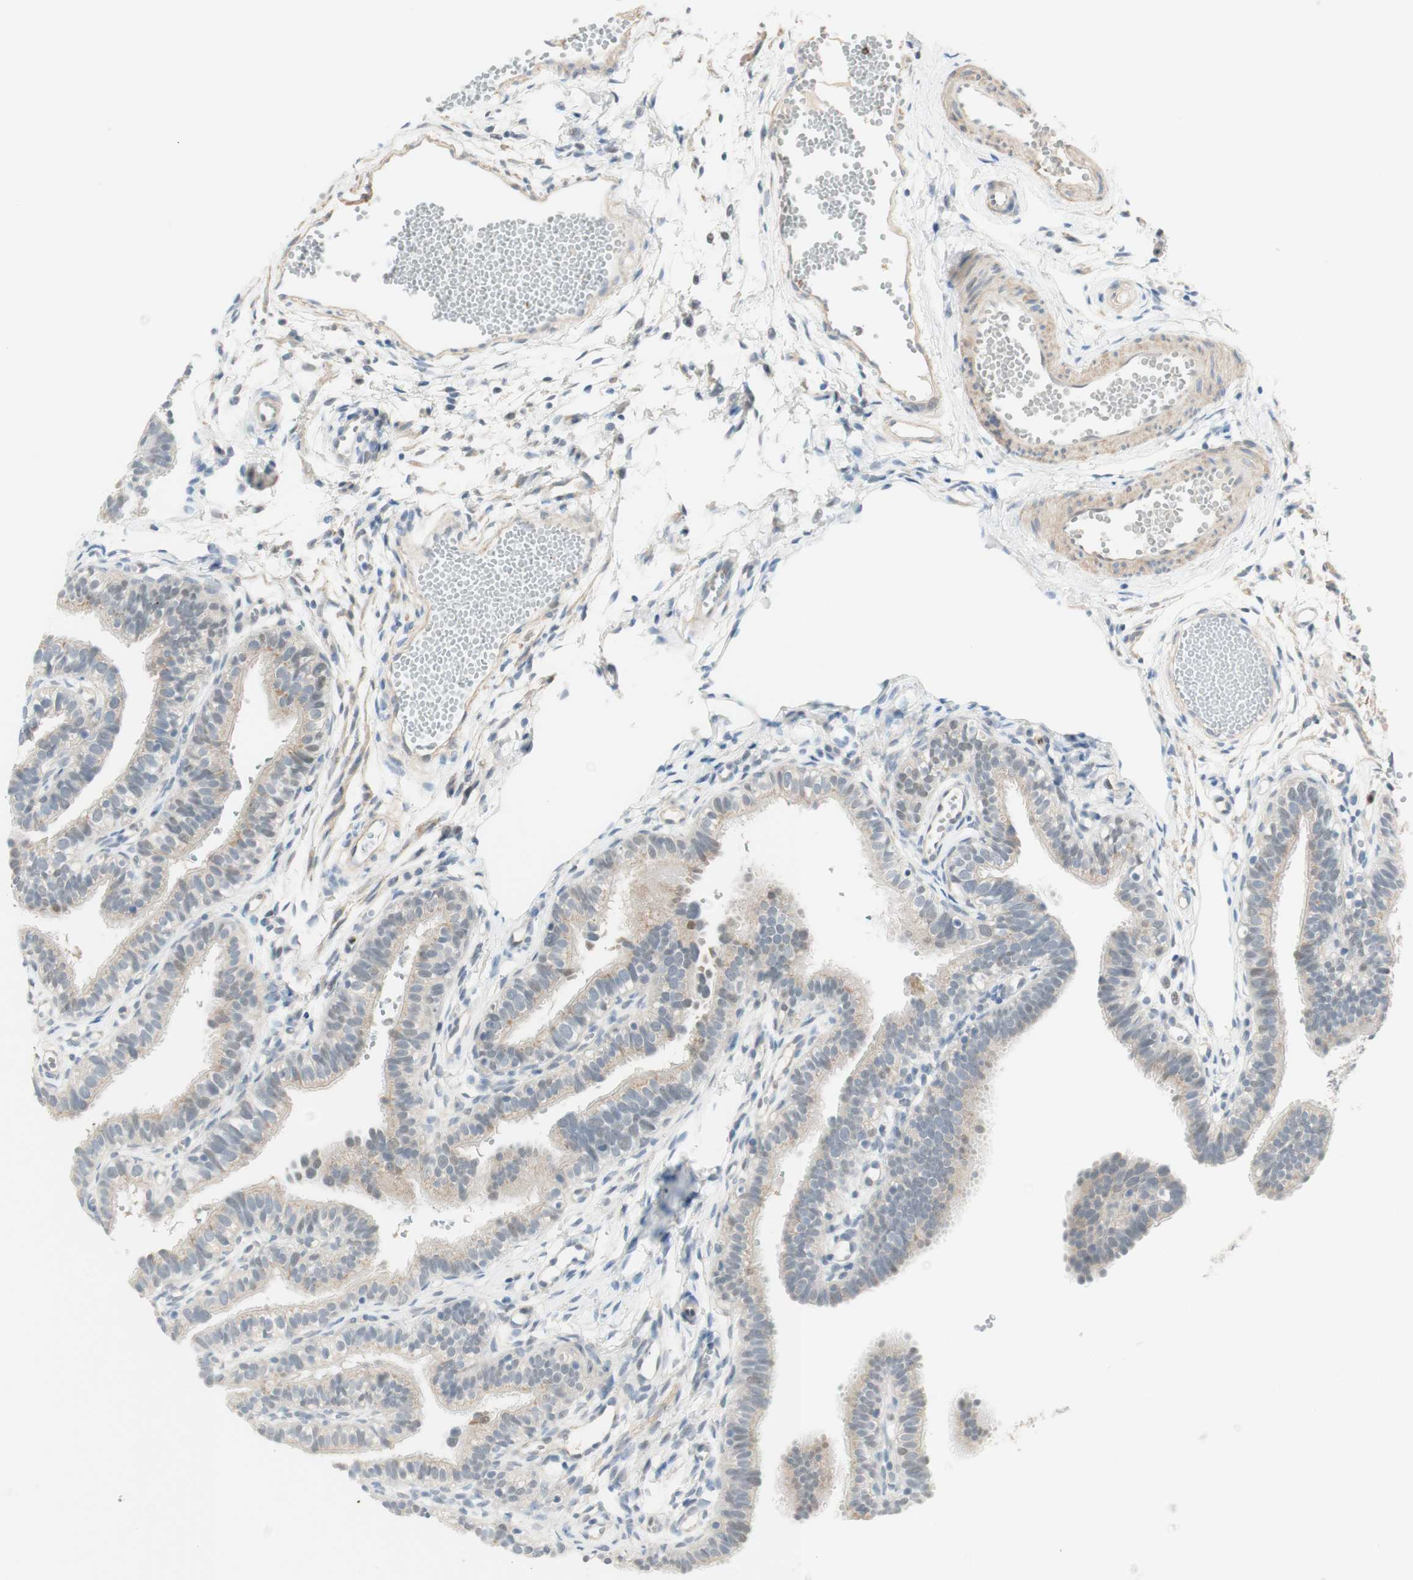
{"staining": {"intensity": "weak", "quantity": "25%-75%", "location": "cytoplasmic/membranous,nuclear"}, "tissue": "fallopian tube", "cell_type": "Glandular cells", "image_type": "normal", "snomed": [{"axis": "morphology", "description": "Normal tissue, NOS"}, {"axis": "topography", "description": "Fallopian tube"}, {"axis": "topography", "description": "Placenta"}], "caption": "This micrograph displays immunohistochemistry (IHC) staining of normal human fallopian tube, with low weak cytoplasmic/membranous,nuclear positivity in about 25%-75% of glandular cells.", "gene": "RFNG", "patient": {"sex": "female", "age": 34}}